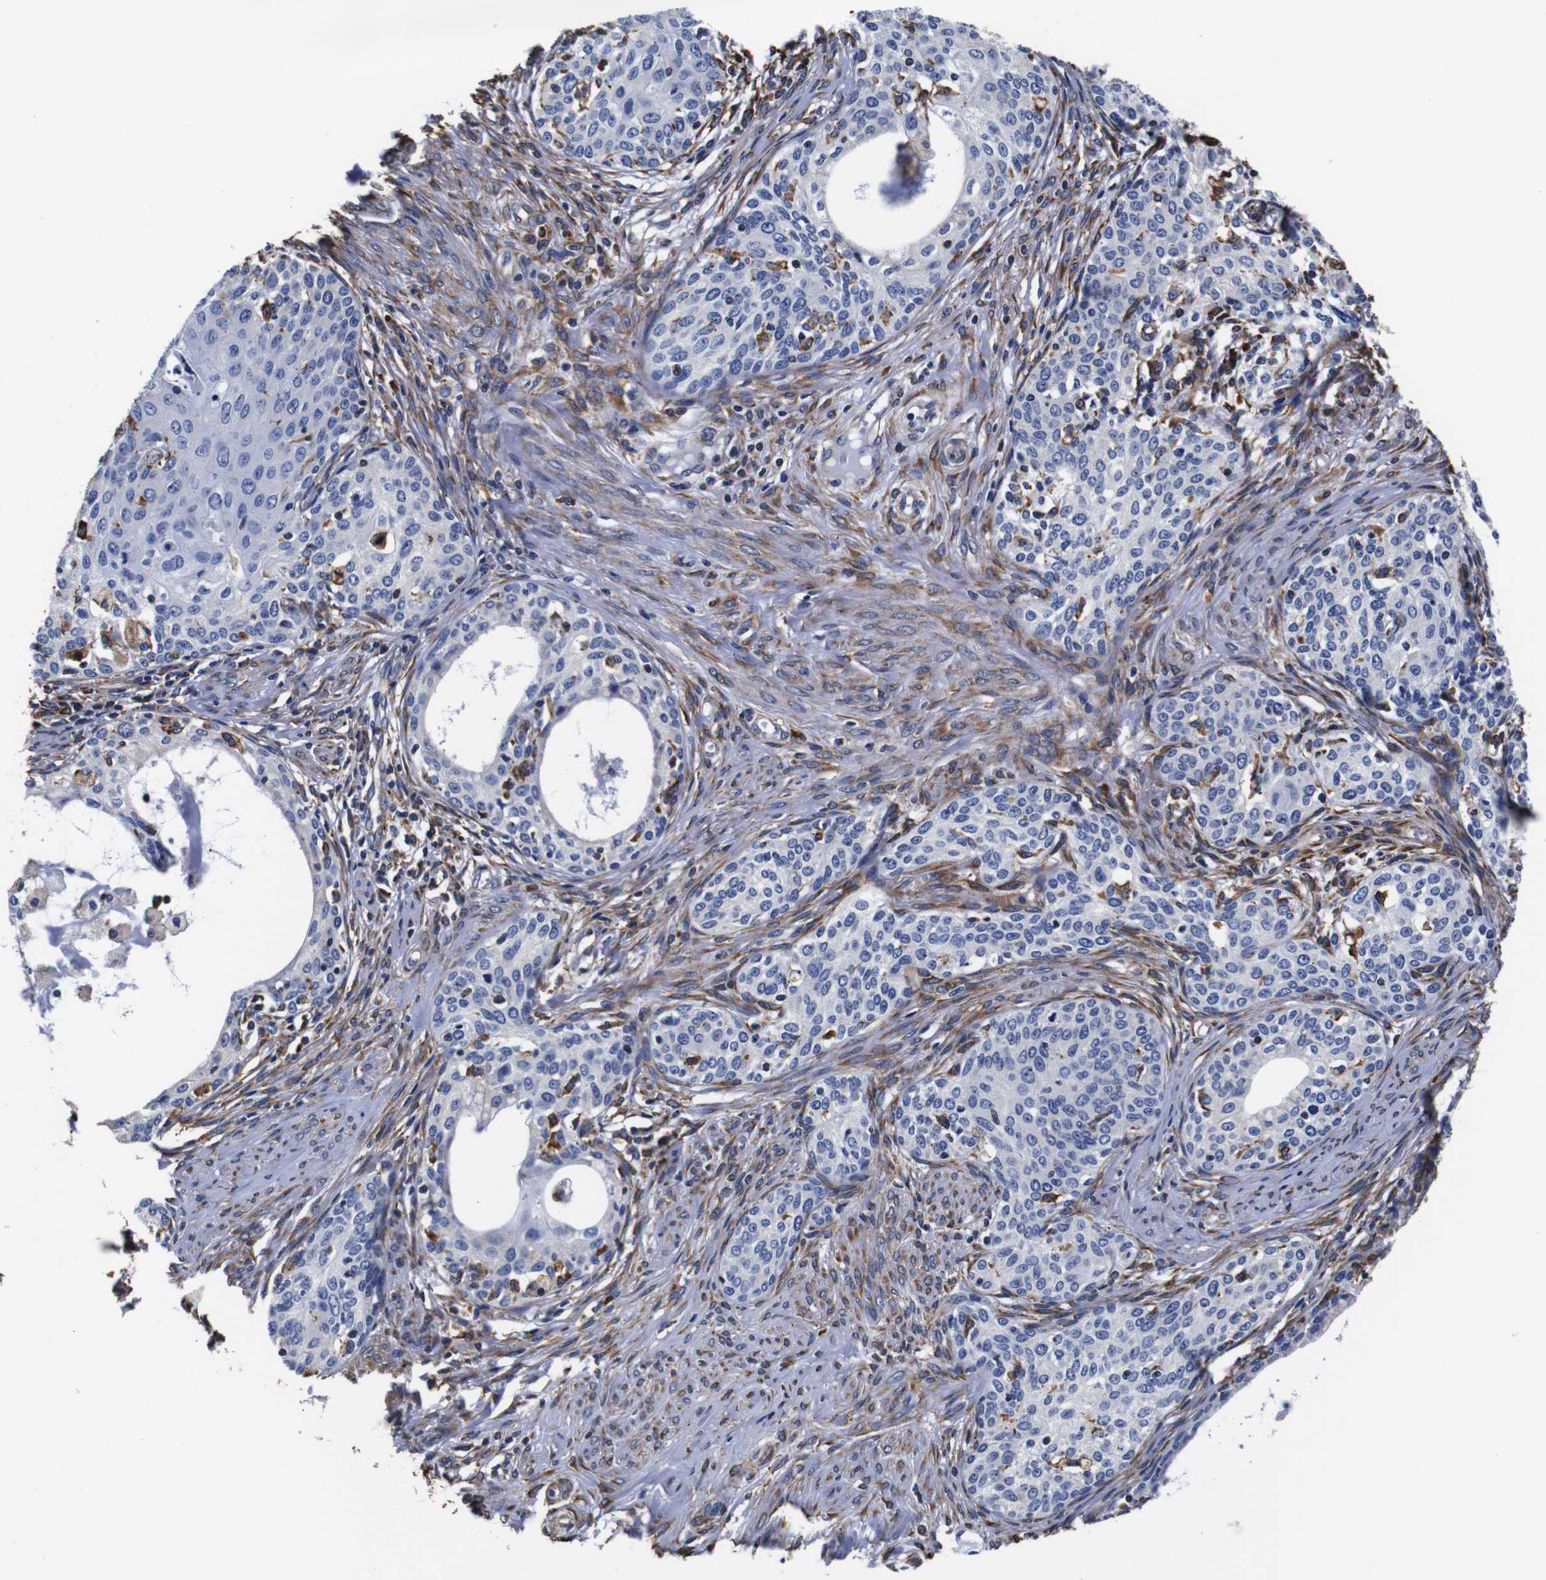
{"staining": {"intensity": "negative", "quantity": "none", "location": "none"}, "tissue": "cervical cancer", "cell_type": "Tumor cells", "image_type": "cancer", "snomed": [{"axis": "morphology", "description": "Squamous cell carcinoma, NOS"}, {"axis": "morphology", "description": "Adenocarcinoma, NOS"}, {"axis": "topography", "description": "Cervix"}], "caption": "Immunohistochemical staining of human squamous cell carcinoma (cervical) exhibits no significant positivity in tumor cells.", "gene": "PPIB", "patient": {"sex": "female", "age": 52}}